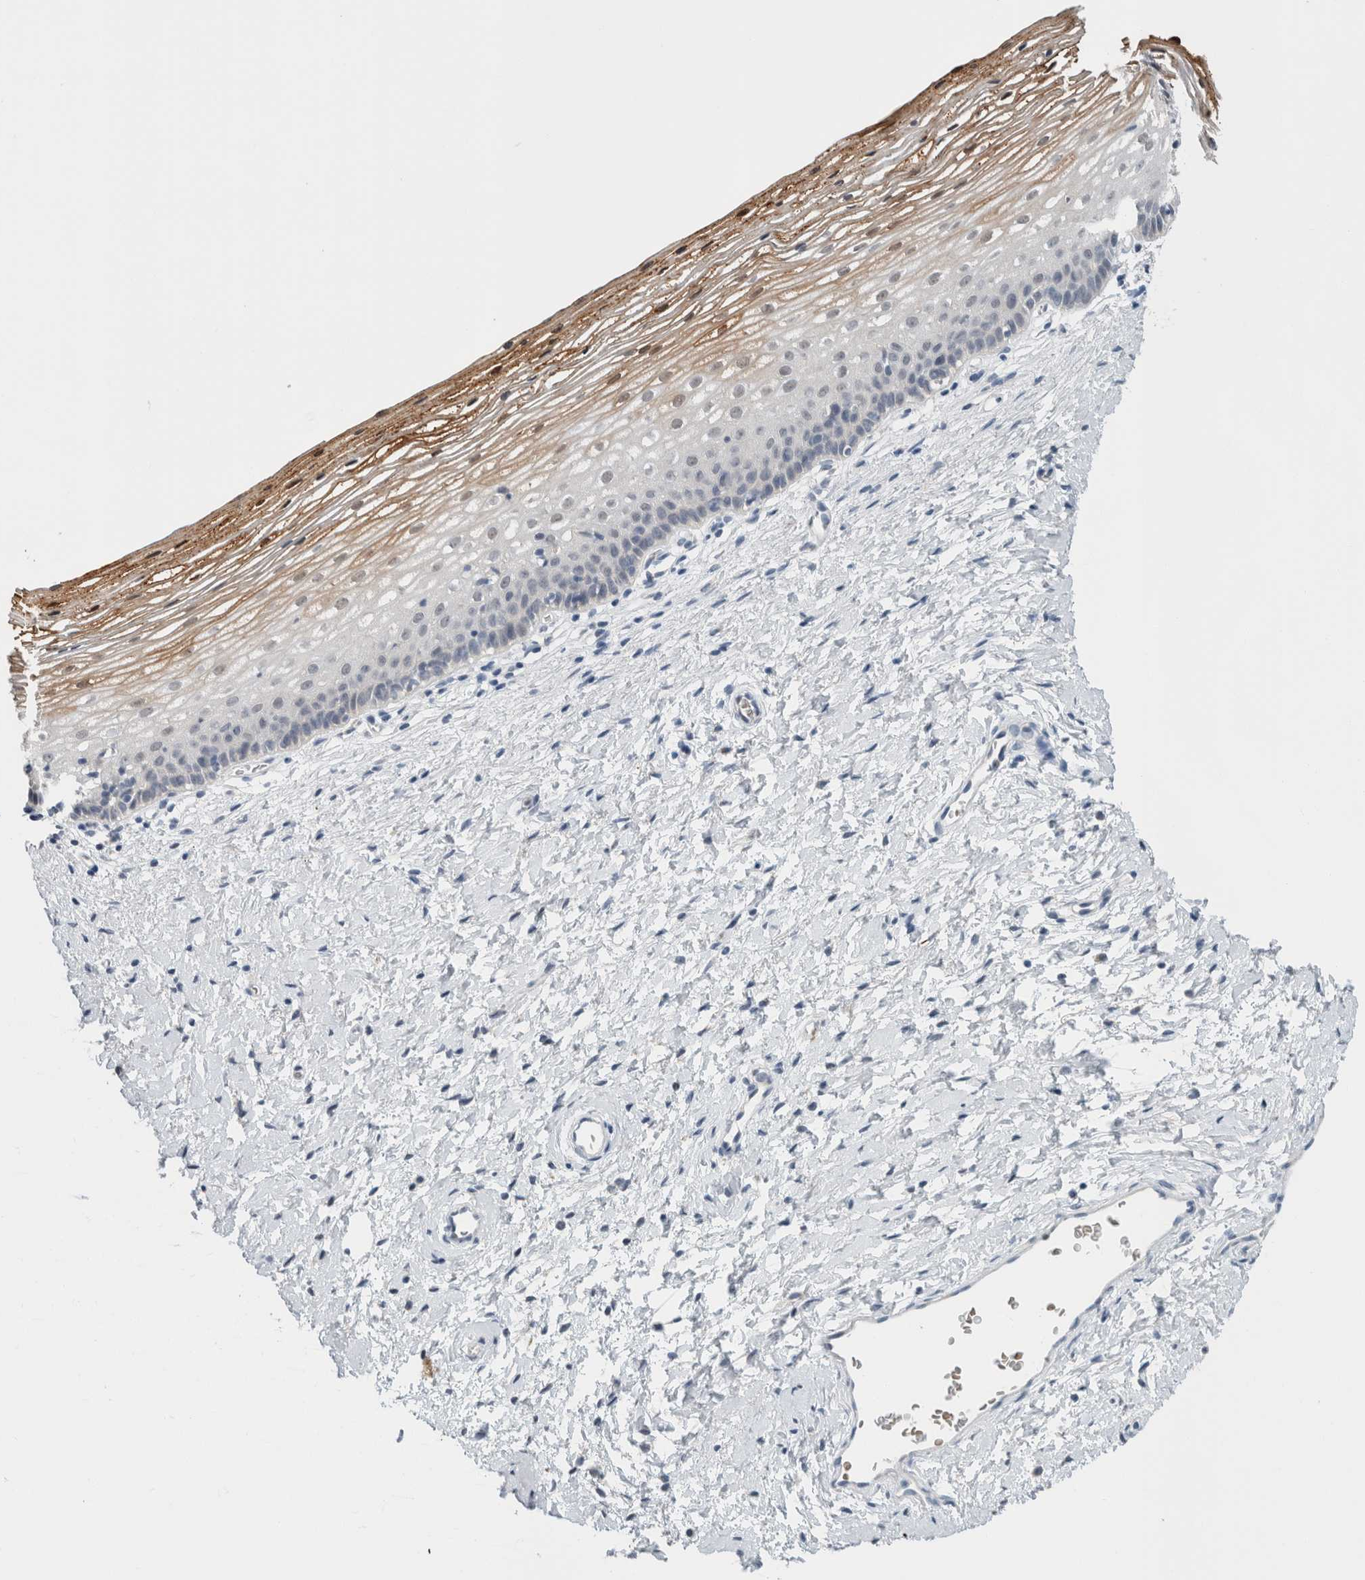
{"staining": {"intensity": "weak", "quantity": "<25%", "location": "cytoplasmic/membranous"}, "tissue": "cervix", "cell_type": "Glandular cells", "image_type": "normal", "snomed": [{"axis": "morphology", "description": "Normal tissue, NOS"}, {"axis": "topography", "description": "Cervix"}], "caption": "Glandular cells show no significant positivity in unremarkable cervix. The staining is performed using DAB (3,3'-diaminobenzidine) brown chromogen with nuclei counter-stained in using hematoxylin.", "gene": "CRAT", "patient": {"sex": "female", "age": 72}}